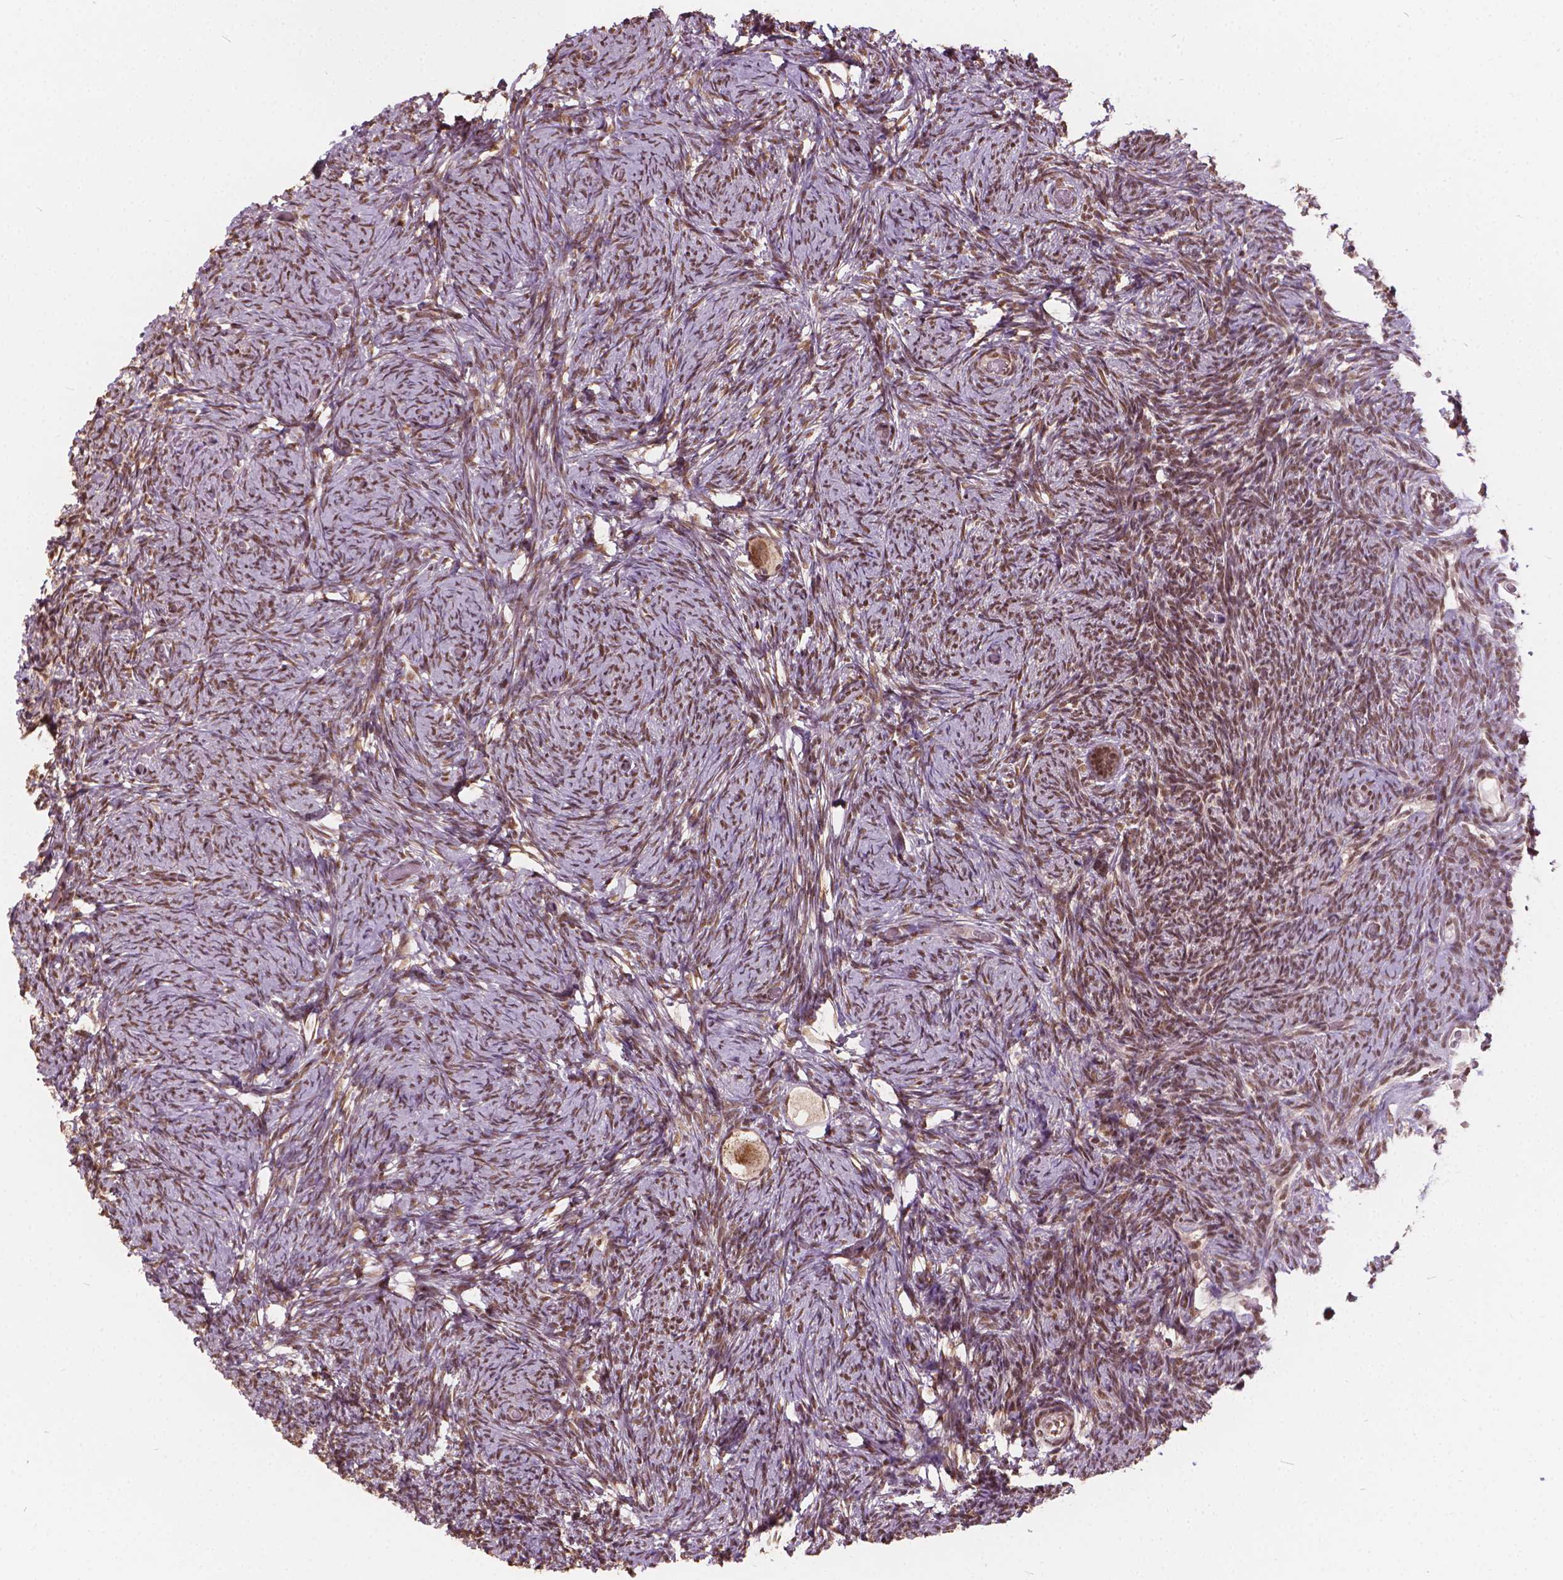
{"staining": {"intensity": "moderate", "quantity": ">75%", "location": "cytoplasmic/membranous,nuclear"}, "tissue": "ovary", "cell_type": "Follicle cells", "image_type": "normal", "snomed": [{"axis": "morphology", "description": "Normal tissue, NOS"}, {"axis": "topography", "description": "Ovary"}], "caption": "Follicle cells demonstrate moderate cytoplasmic/membranous,nuclear positivity in approximately >75% of cells in normal ovary.", "gene": "GPS2", "patient": {"sex": "female", "age": 34}}